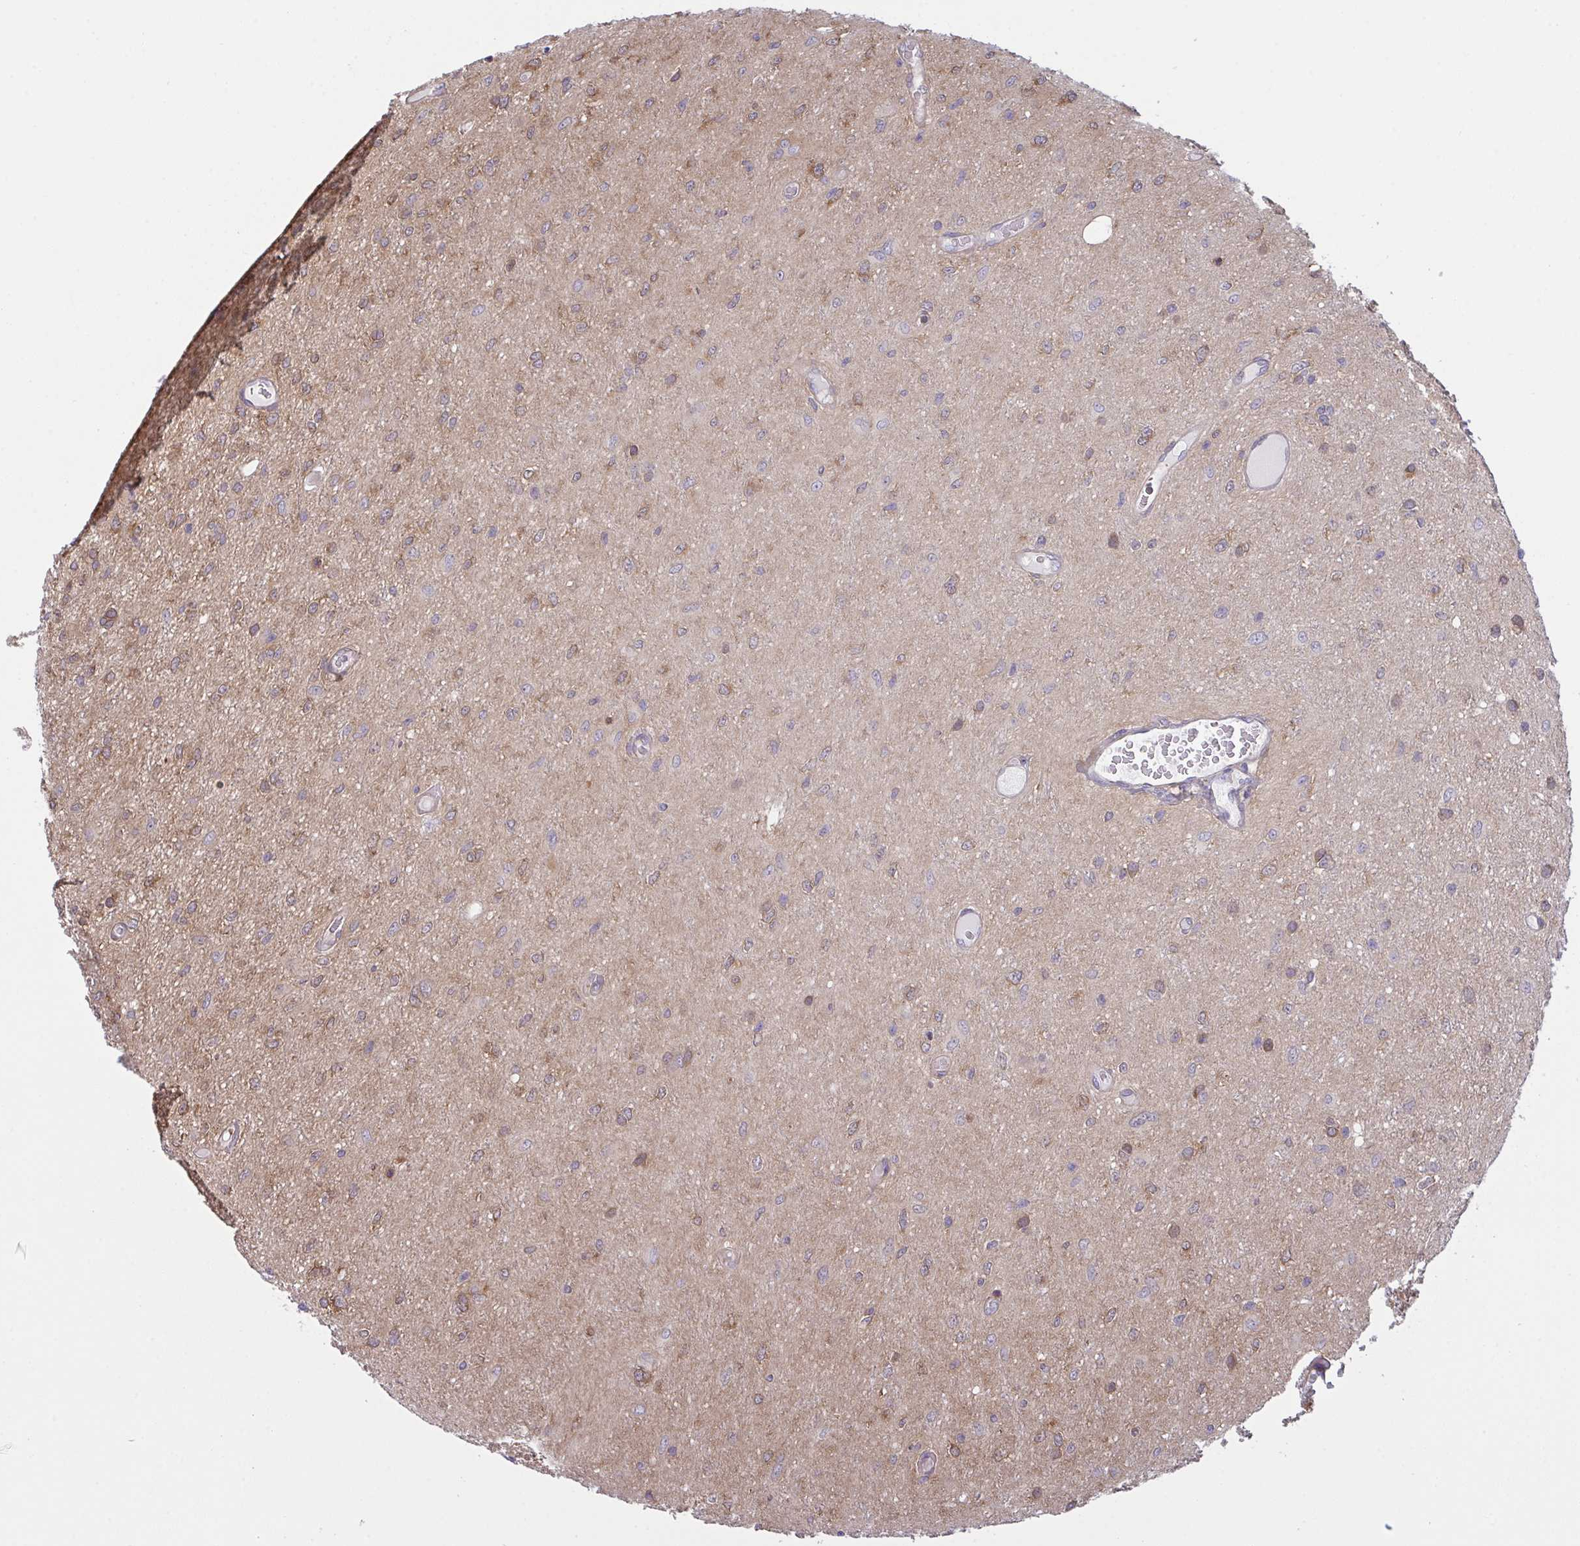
{"staining": {"intensity": "moderate", "quantity": "25%-75%", "location": "cytoplasmic/membranous"}, "tissue": "glioma", "cell_type": "Tumor cells", "image_type": "cancer", "snomed": [{"axis": "morphology", "description": "Glioma, malignant, Low grade"}, {"axis": "topography", "description": "Cerebellum"}], "caption": "Glioma tissue reveals moderate cytoplasmic/membranous expression in approximately 25%-75% of tumor cells, visualized by immunohistochemistry.", "gene": "TSC22D3", "patient": {"sex": "female", "age": 5}}